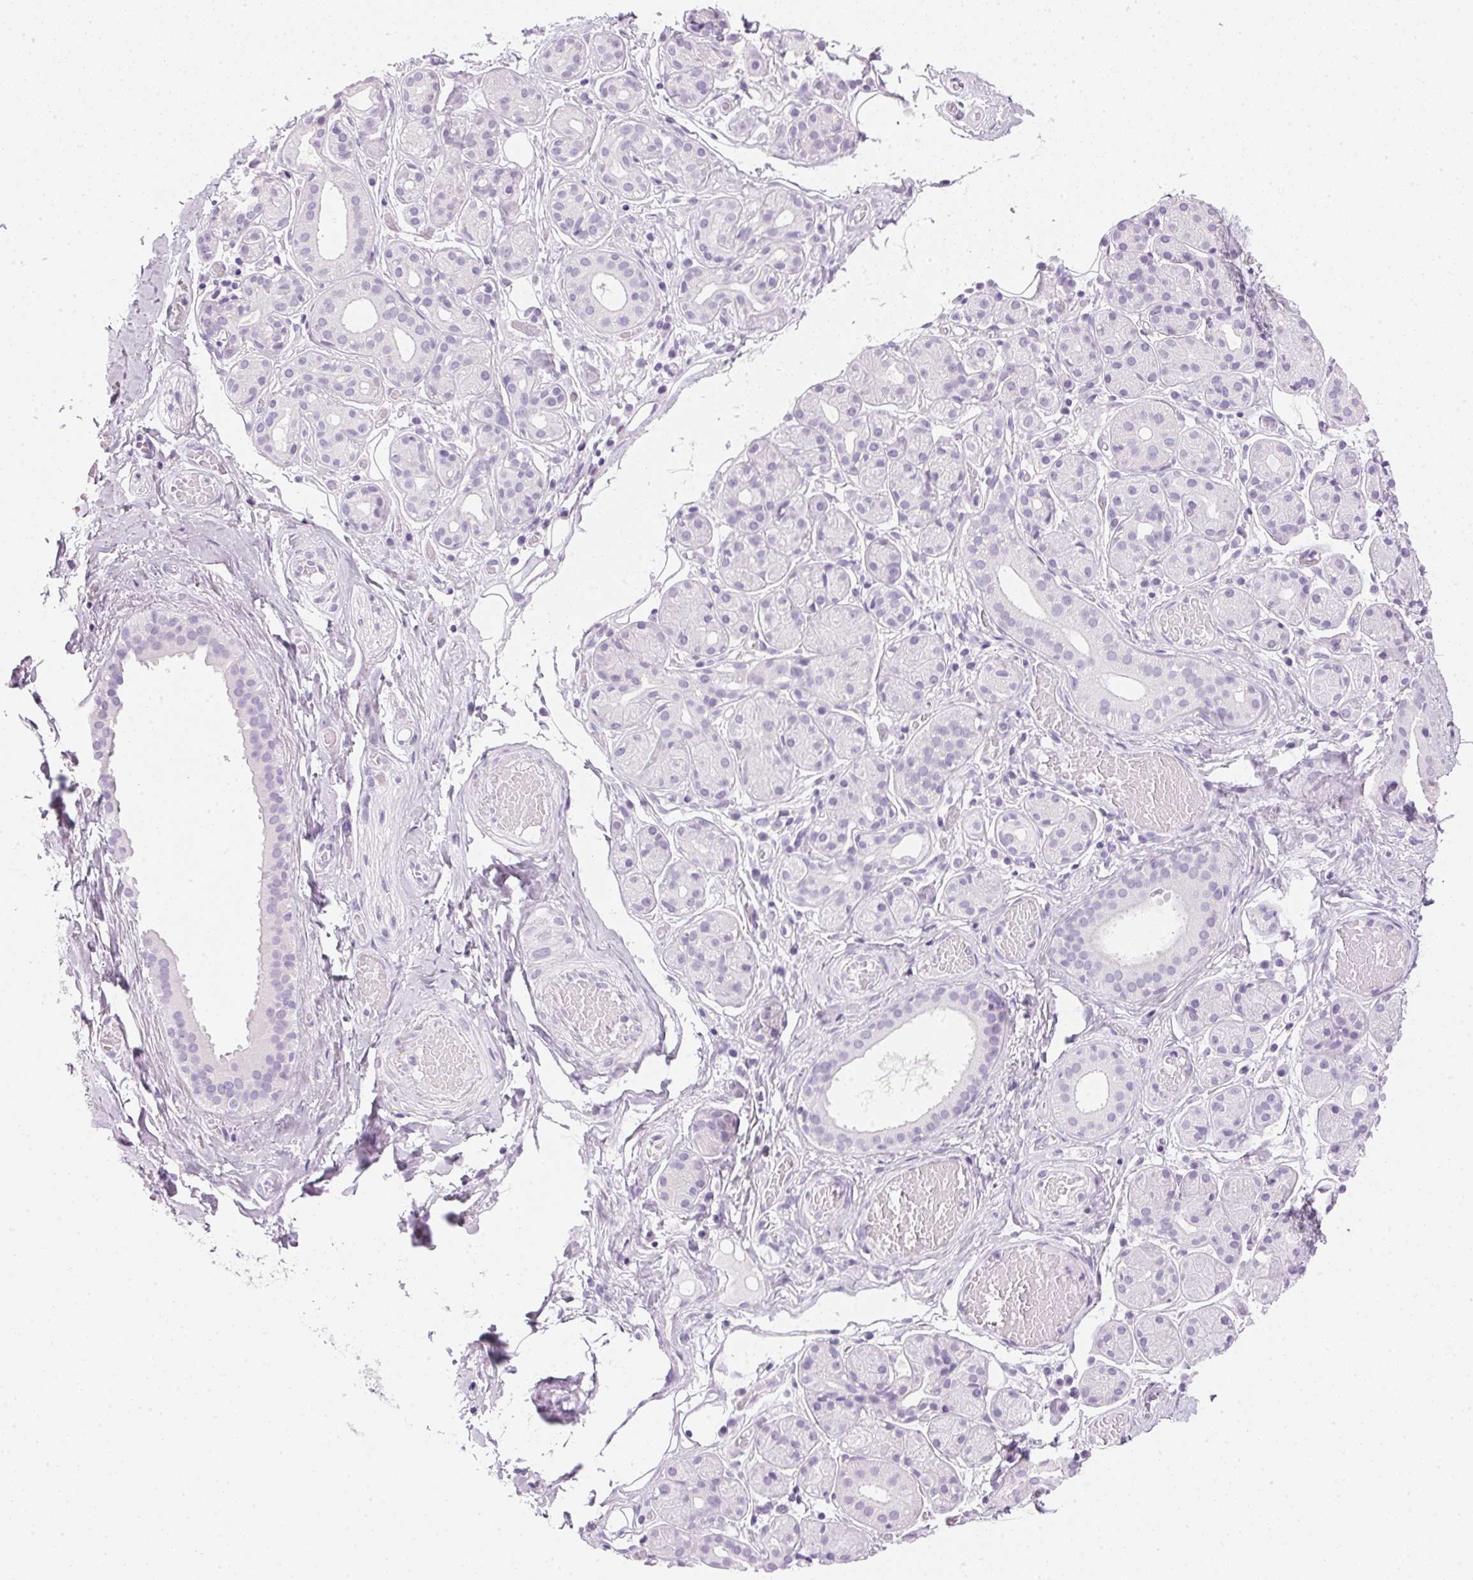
{"staining": {"intensity": "negative", "quantity": "none", "location": "none"}, "tissue": "salivary gland", "cell_type": "Glandular cells", "image_type": "normal", "snomed": [{"axis": "morphology", "description": "Normal tissue, NOS"}, {"axis": "topography", "description": "Salivary gland"}, {"axis": "topography", "description": "Peripheral nerve tissue"}], "caption": "A high-resolution image shows immunohistochemistry (IHC) staining of unremarkable salivary gland, which shows no significant expression in glandular cells.", "gene": "IGFBP1", "patient": {"sex": "male", "age": 71}}